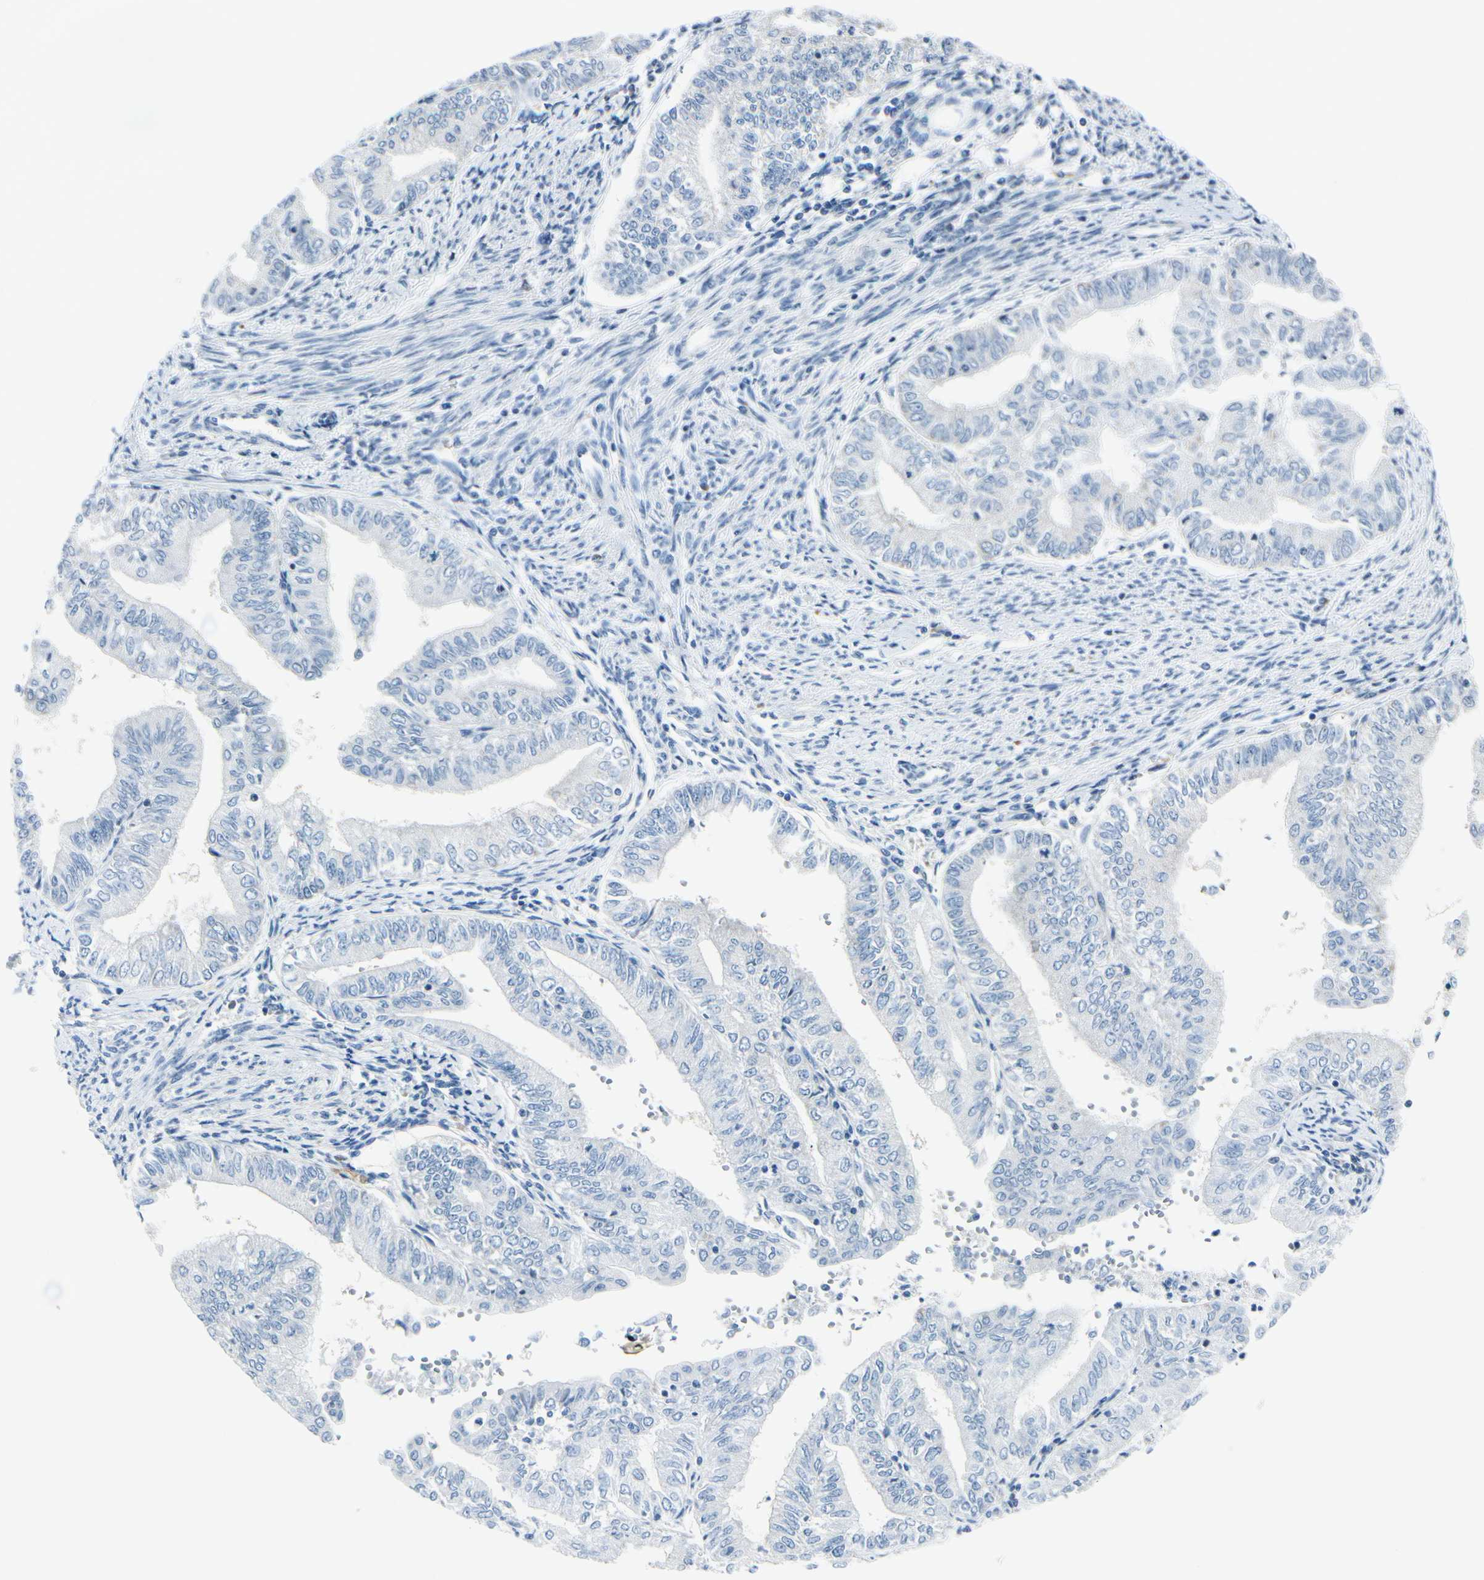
{"staining": {"intensity": "negative", "quantity": "none", "location": "none"}, "tissue": "endometrial cancer", "cell_type": "Tumor cells", "image_type": "cancer", "snomed": [{"axis": "morphology", "description": "Adenocarcinoma, NOS"}, {"axis": "topography", "description": "Endometrium"}], "caption": "Photomicrograph shows no protein positivity in tumor cells of adenocarcinoma (endometrial) tissue.", "gene": "PEBP1", "patient": {"sex": "female", "age": 66}}